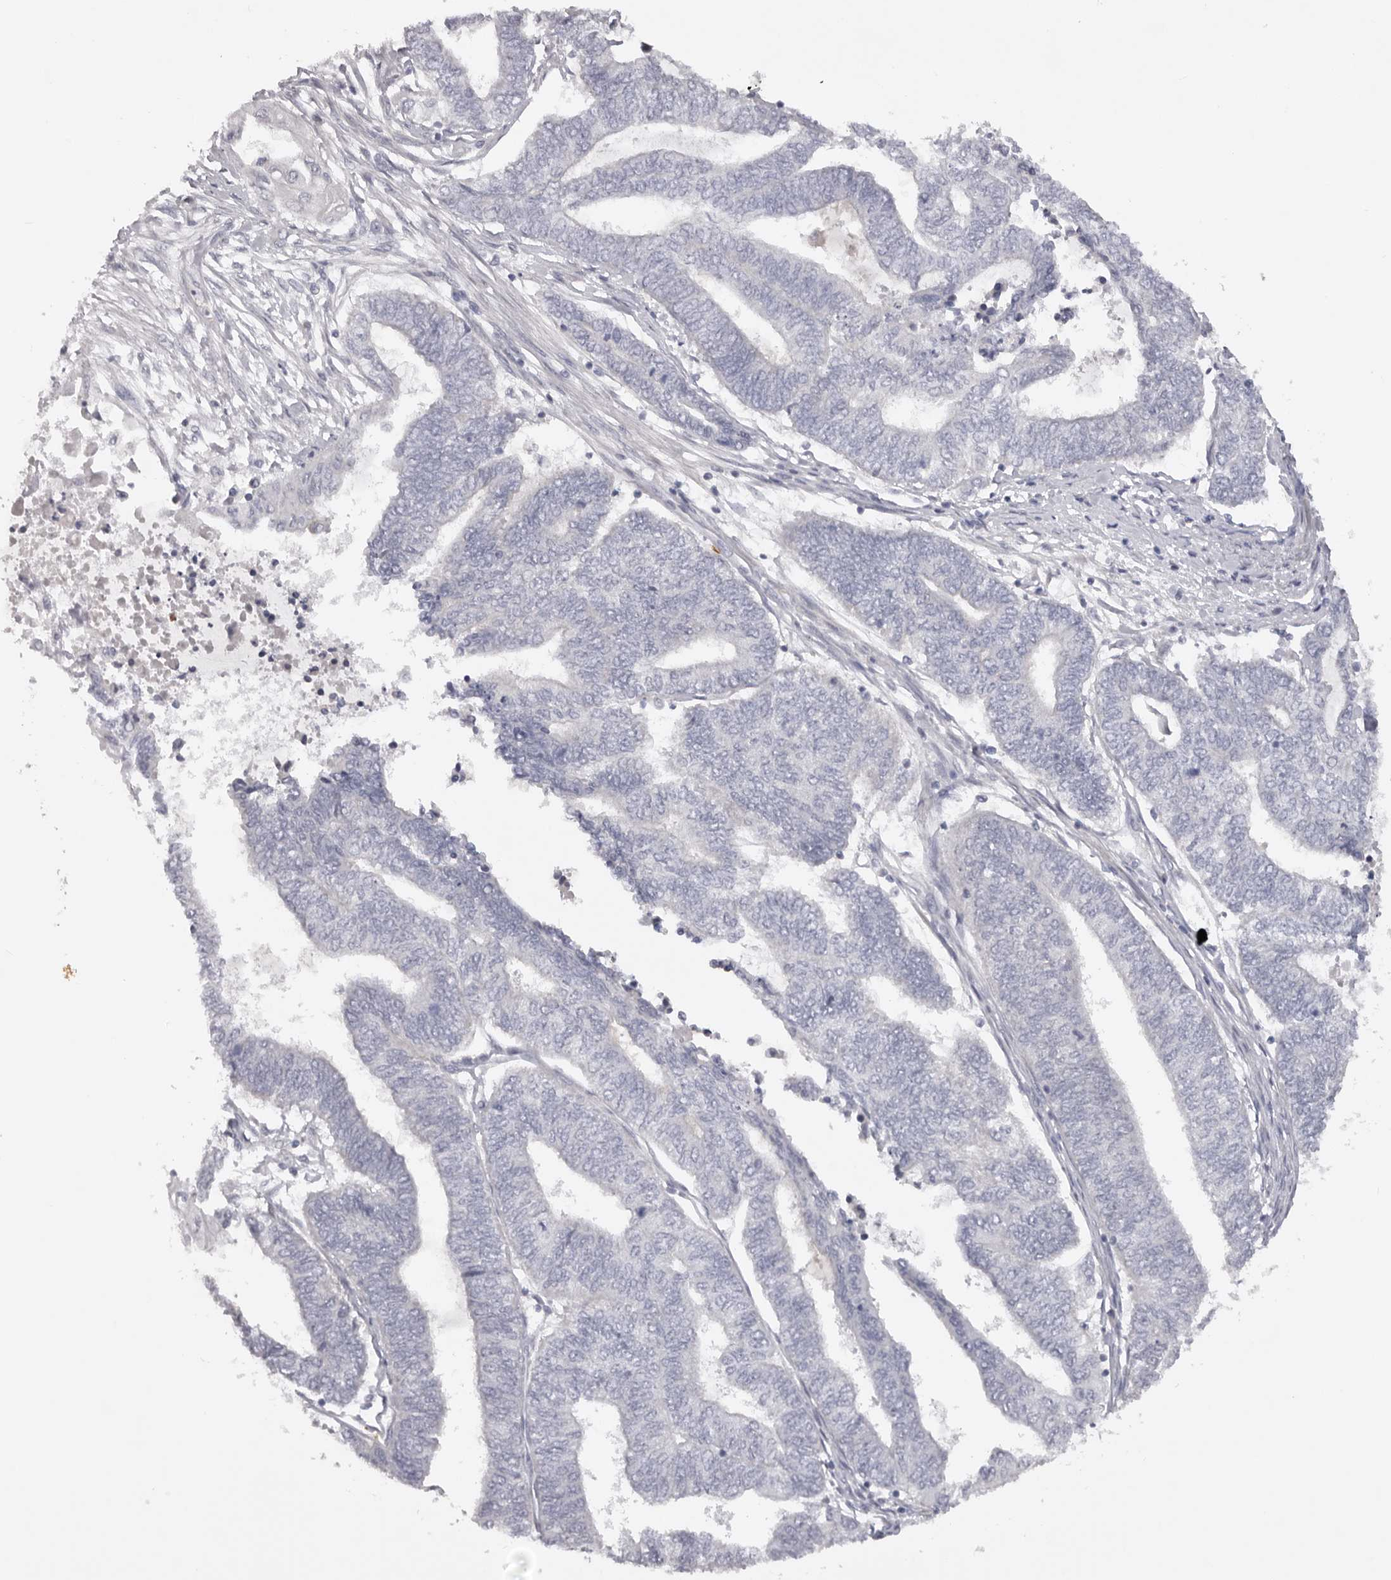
{"staining": {"intensity": "negative", "quantity": "none", "location": "none"}, "tissue": "endometrial cancer", "cell_type": "Tumor cells", "image_type": "cancer", "snomed": [{"axis": "morphology", "description": "Adenocarcinoma, NOS"}, {"axis": "topography", "description": "Uterus"}, {"axis": "topography", "description": "Endometrium"}], "caption": "Immunohistochemistry of endometrial adenocarcinoma exhibits no expression in tumor cells. Nuclei are stained in blue.", "gene": "TNR", "patient": {"sex": "female", "age": 70}}